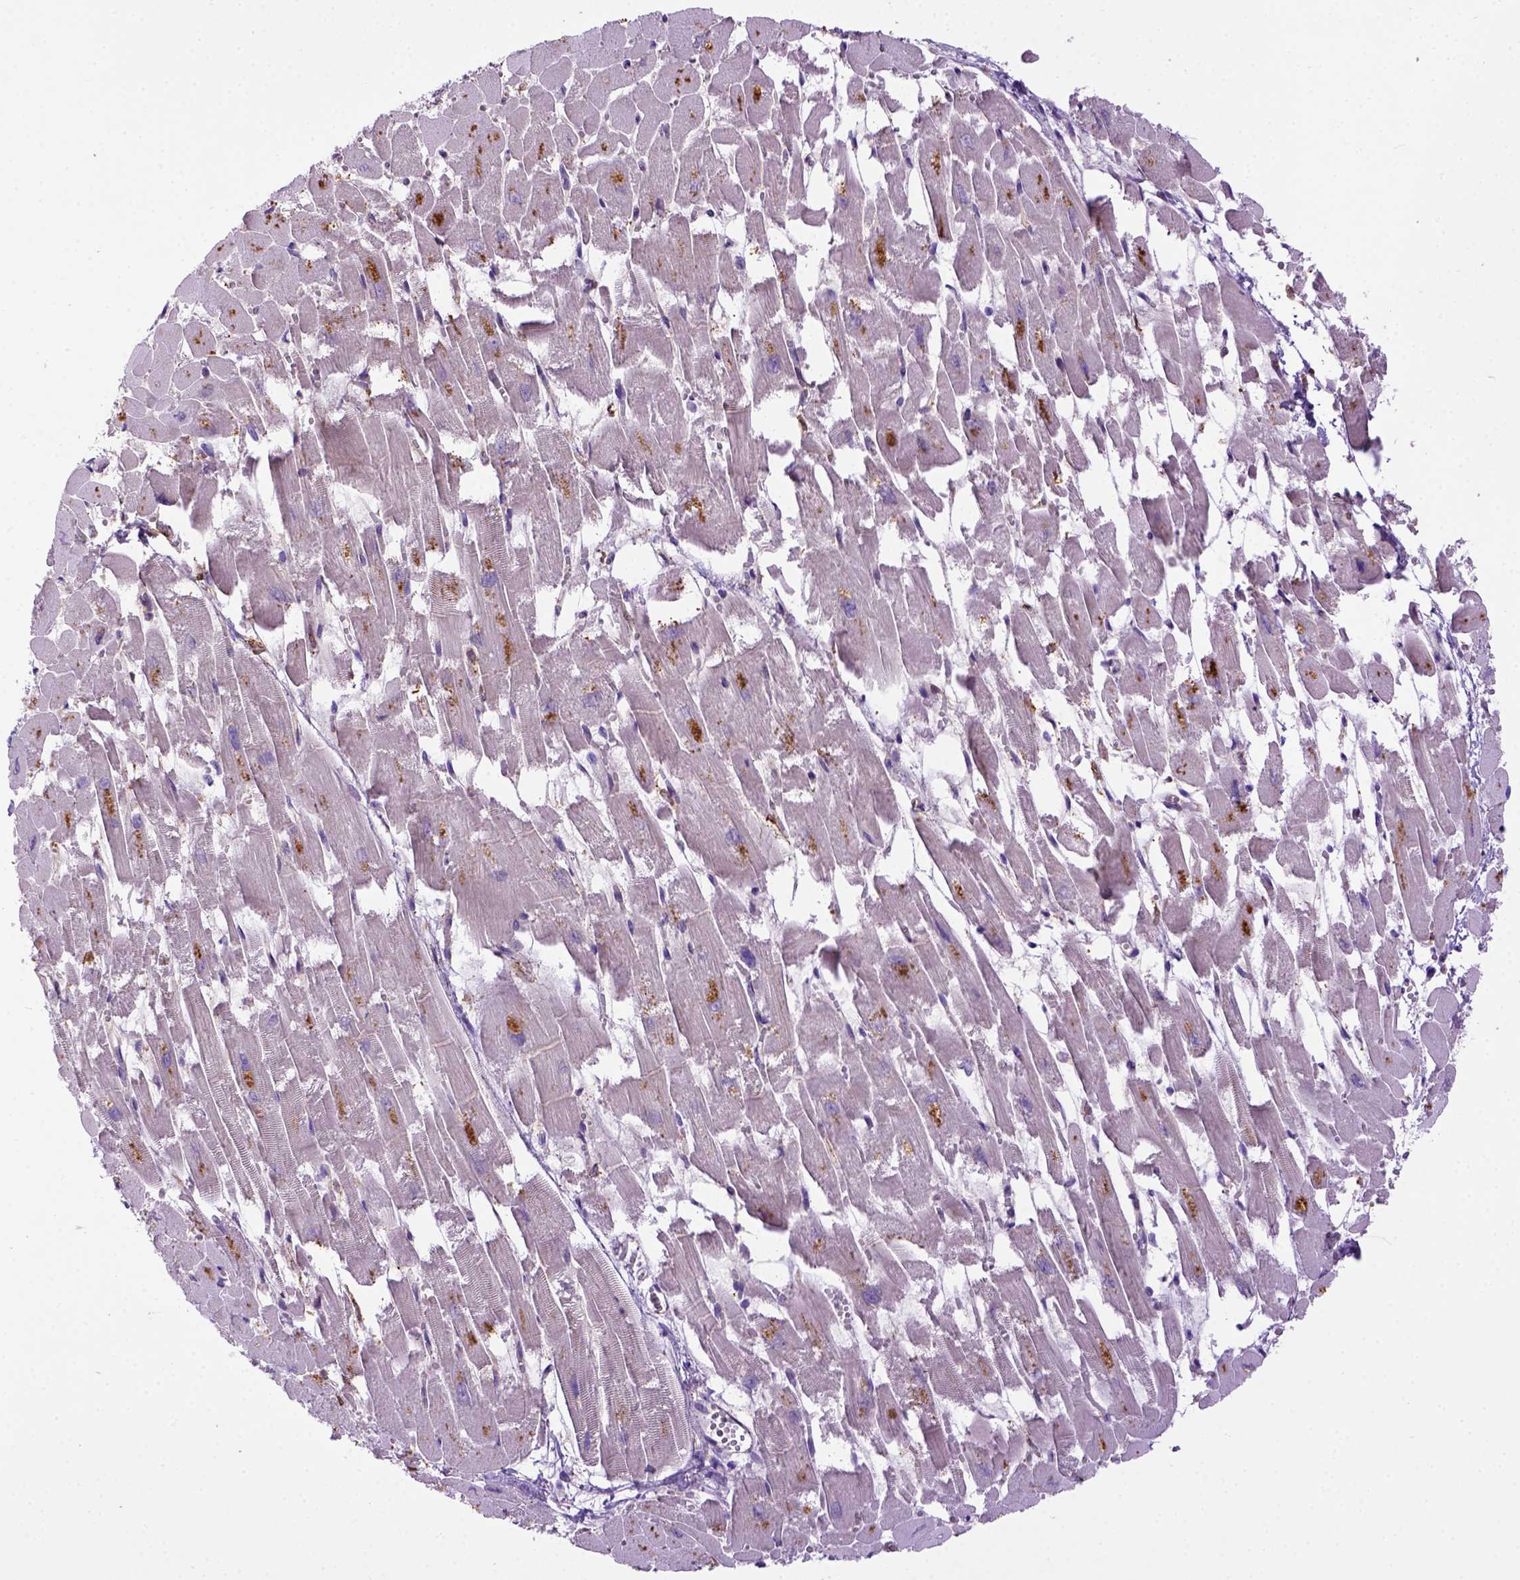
{"staining": {"intensity": "negative", "quantity": "none", "location": "none"}, "tissue": "heart muscle", "cell_type": "Cardiomyocytes", "image_type": "normal", "snomed": [{"axis": "morphology", "description": "Normal tissue, NOS"}, {"axis": "topography", "description": "Heart"}], "caption": "DAB immunohistochemical staining of normal human heart muscle shows no significant expression in cardiomyocytes.", "gene": "DEPDC1B", "patient": {"sex": "female", "age": 52}}